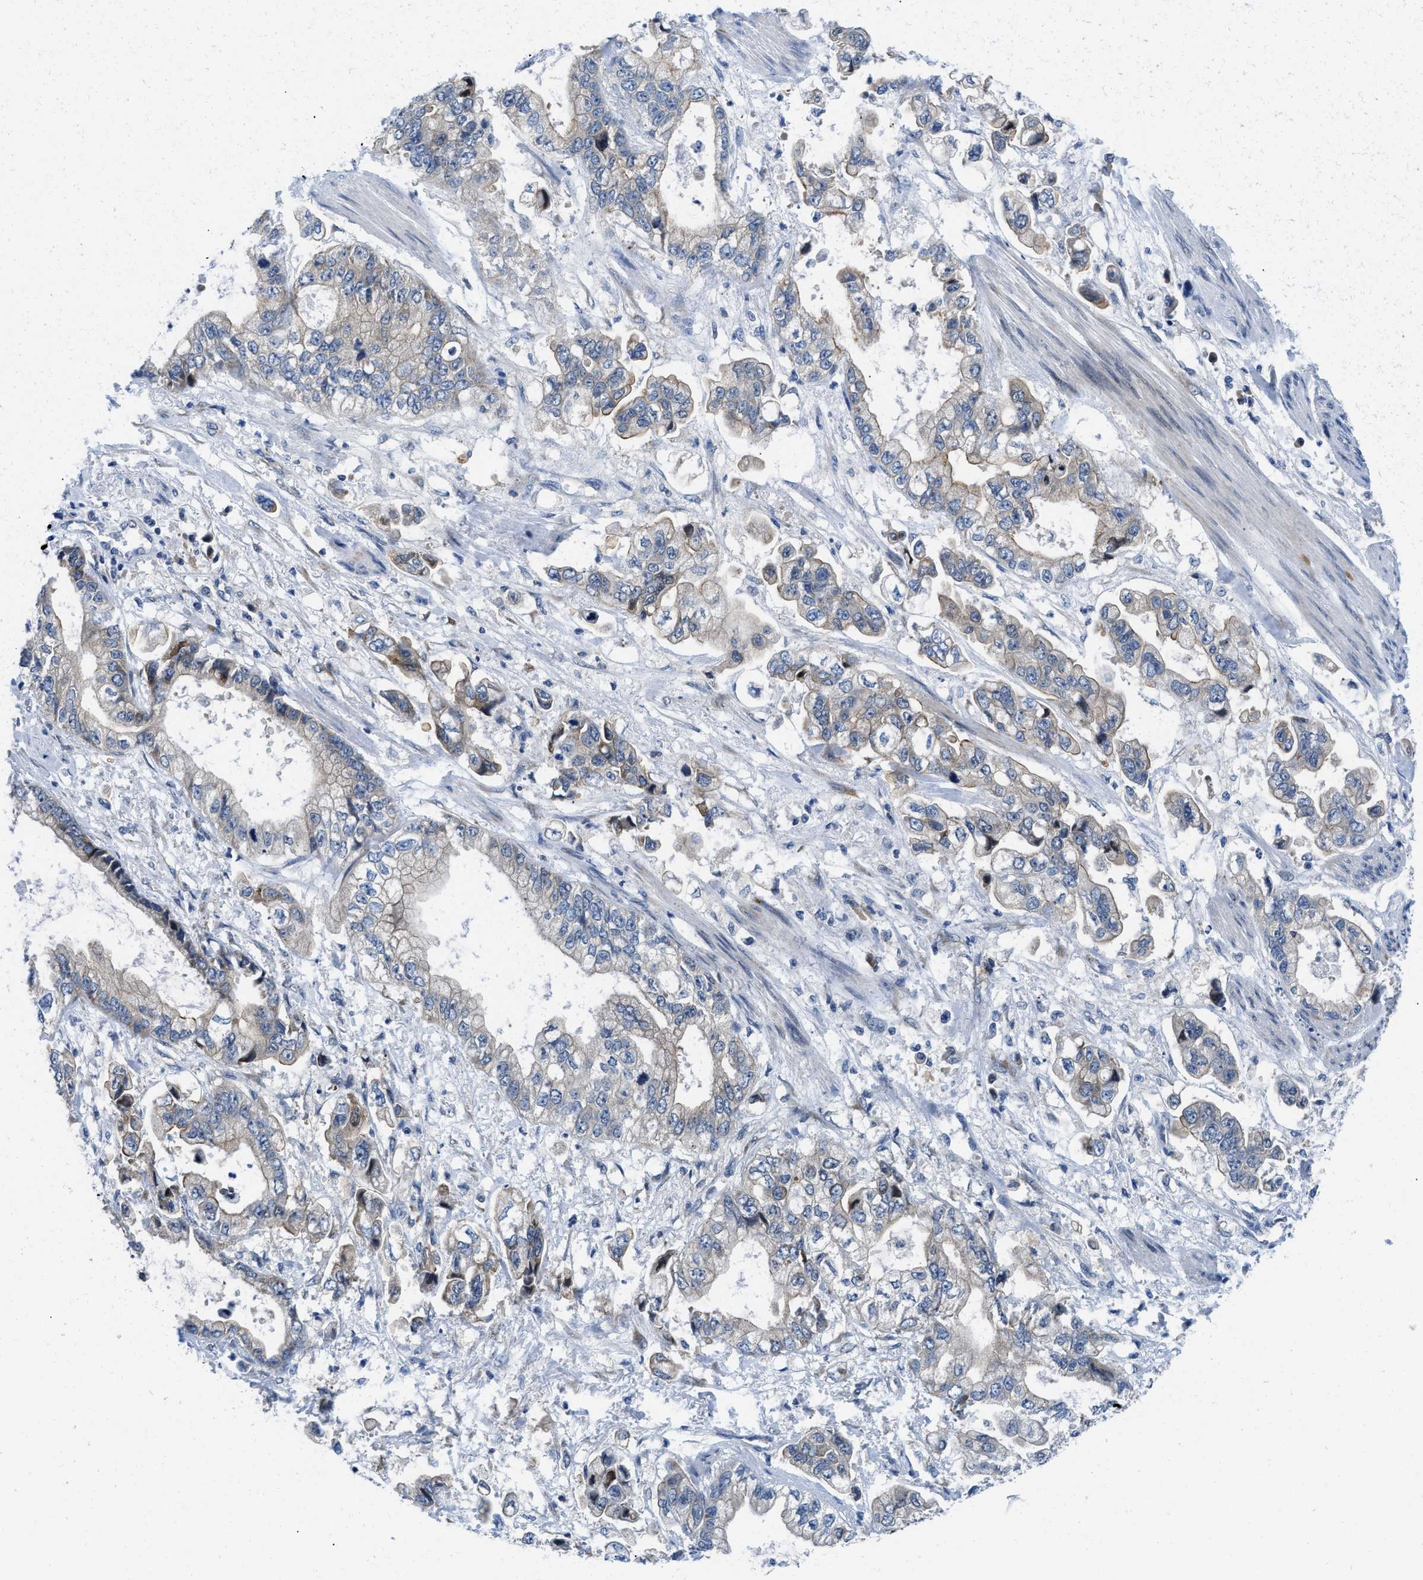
{"staining": {"intensity": "weak", "quantity": "<25%", "location": "cytoplasmic/membranous"}, "tissue": "stomach cancer", "cell_type": "Tumor cells", "image_type": "cancer", "snomed": [{"axis": "morphology", "description": "Normal tissue, NOS"}, {"axis": "morphology", "description": "Adenocarcinoma, NOS"}, {"axis": "topography", "description": "Stomach"}], "caption": "Immunohistochemical staining of human stomach cancer (adenocarcinoma) reveals no significant positivity in tumor cells.", "gene": "IKBKE", "patient": {"sex": "male", "age": 62}}